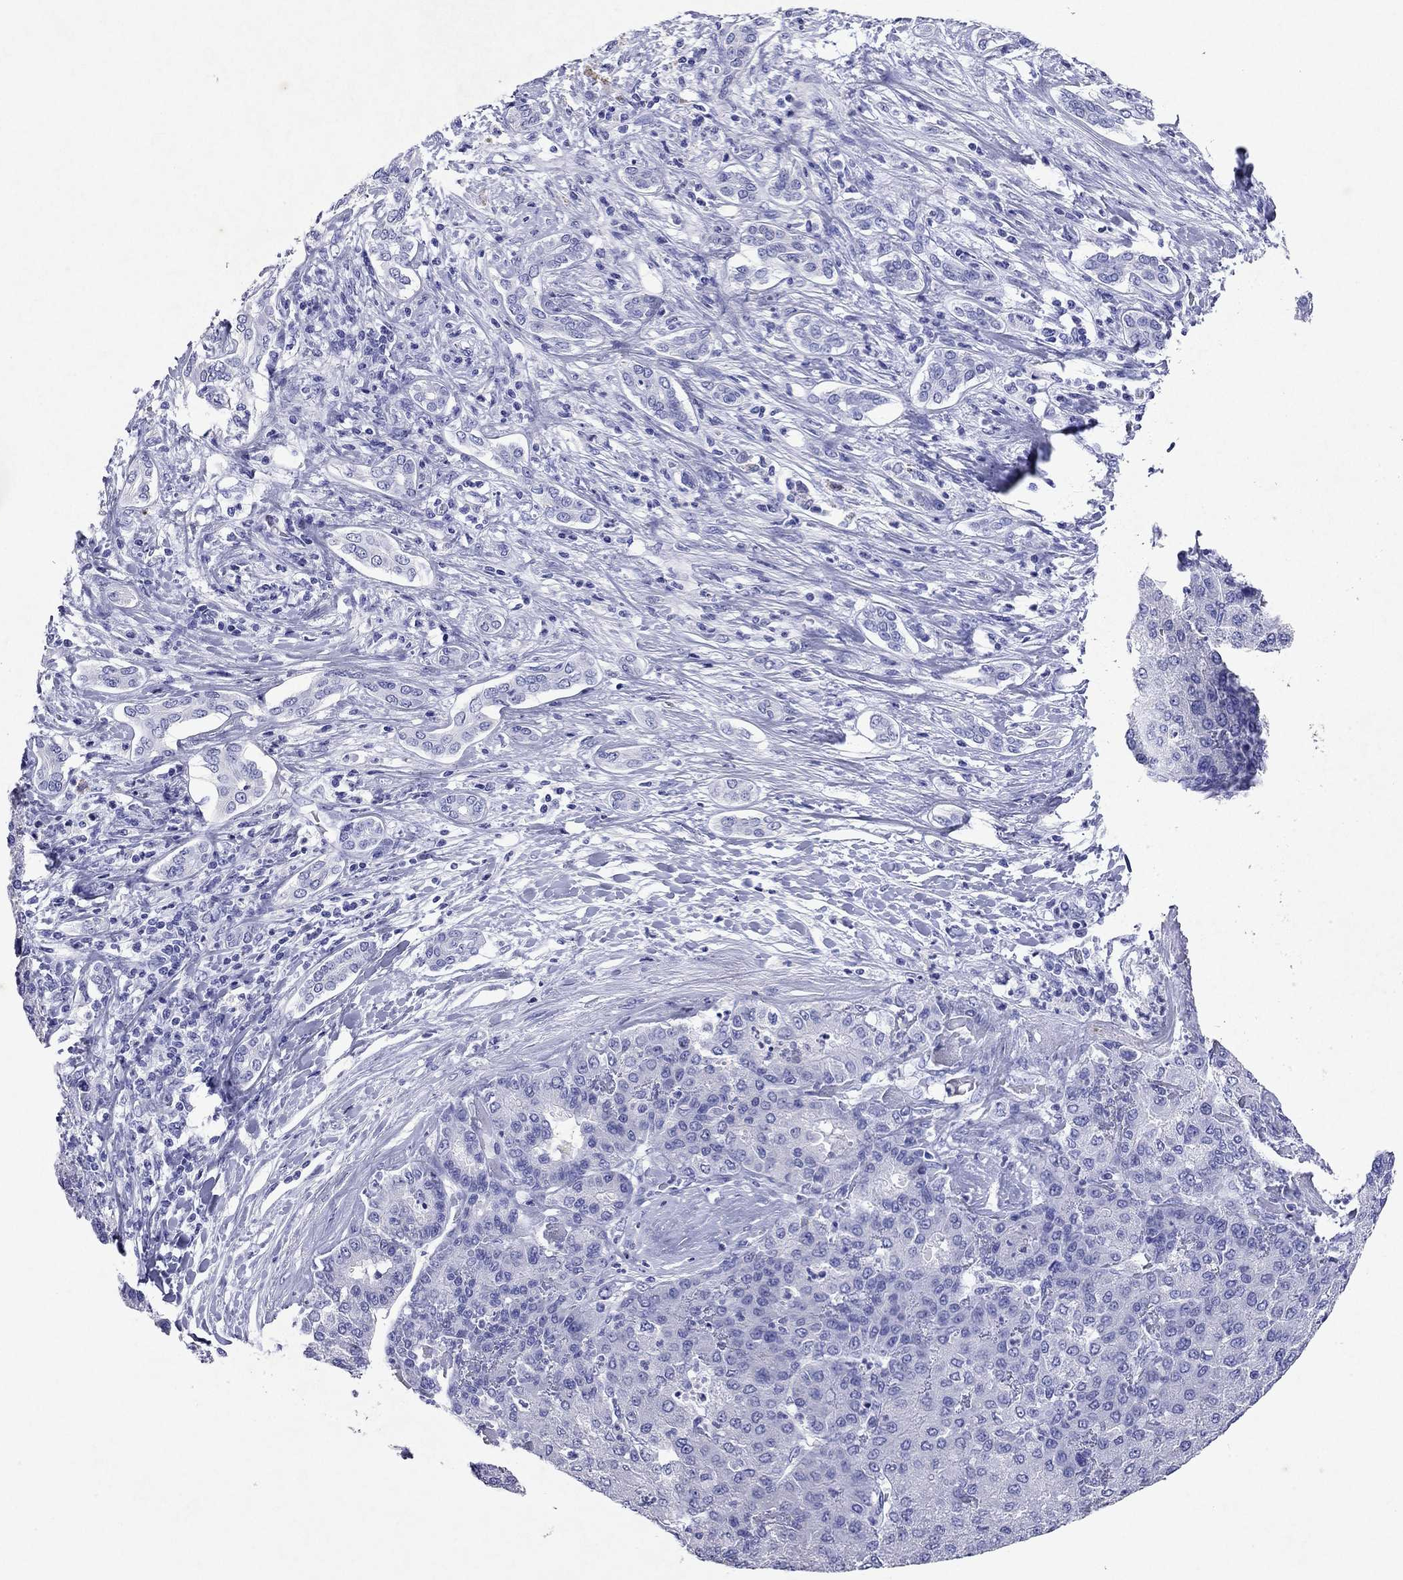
{"staining": {"intensity": "negative", "quantity": "none", "location": "none"}, "tissue": "liver cancer", "cell_type": "Tumor cells", "image_type": "cancer", "snomed": [{"axis": "morphology", "description": "Carcinoma, Hepatocellular, NOS"}, {"axis": "topography", "description": "Liver"}], "caption": "Hepatocellular carcinoma (liver) was stained to show a protein in brown. There is no significant staining in tumor cells.", "gene": "ARMC12", "patient": {"sex": "male", "age": 65}}